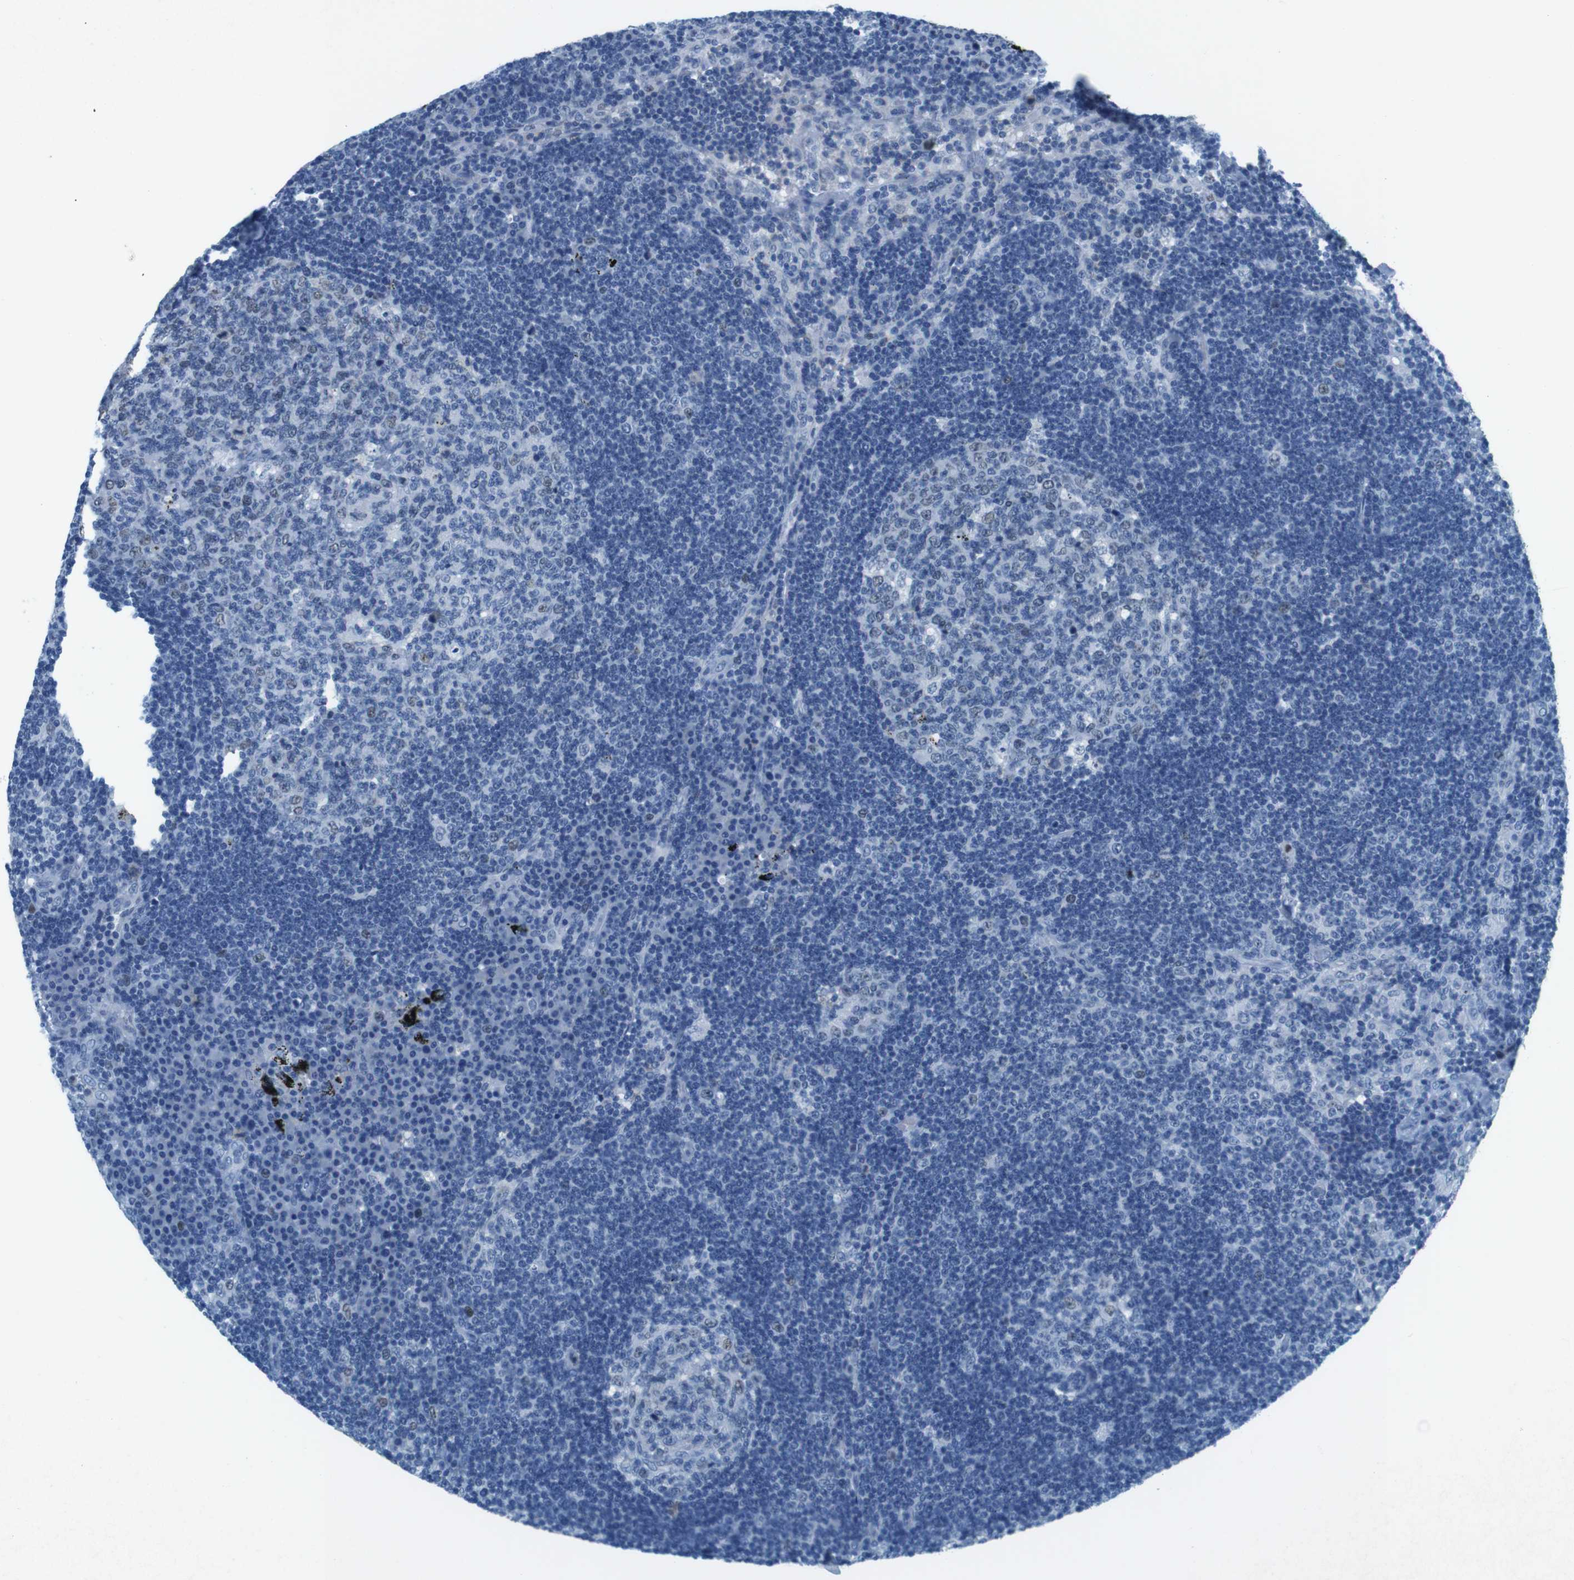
{"staining": {"intensity": "weak", "quantity": "<25%", "location": "nuclear"}, "tissue": "lymph node", "cell_type": "Germinal center cells", "image_type": "normal", "snomed": [{"axis": "morphology", "description": "Normal tissue, NOS"}, {"axis": "morphology", "description": "Squamous cell carcinoma, metastatic, NOS"}, {"axis": "topography", "description": "Lymph node"}], "caption": "Immunohistochemical staining of normal human lymph node displays no significant staining in germinal center cells. (Brightfield microscopy of DAB IHC at high magnification).", "gene": "CTAG1B", "patient": {"sex": "female", "age": 53}}